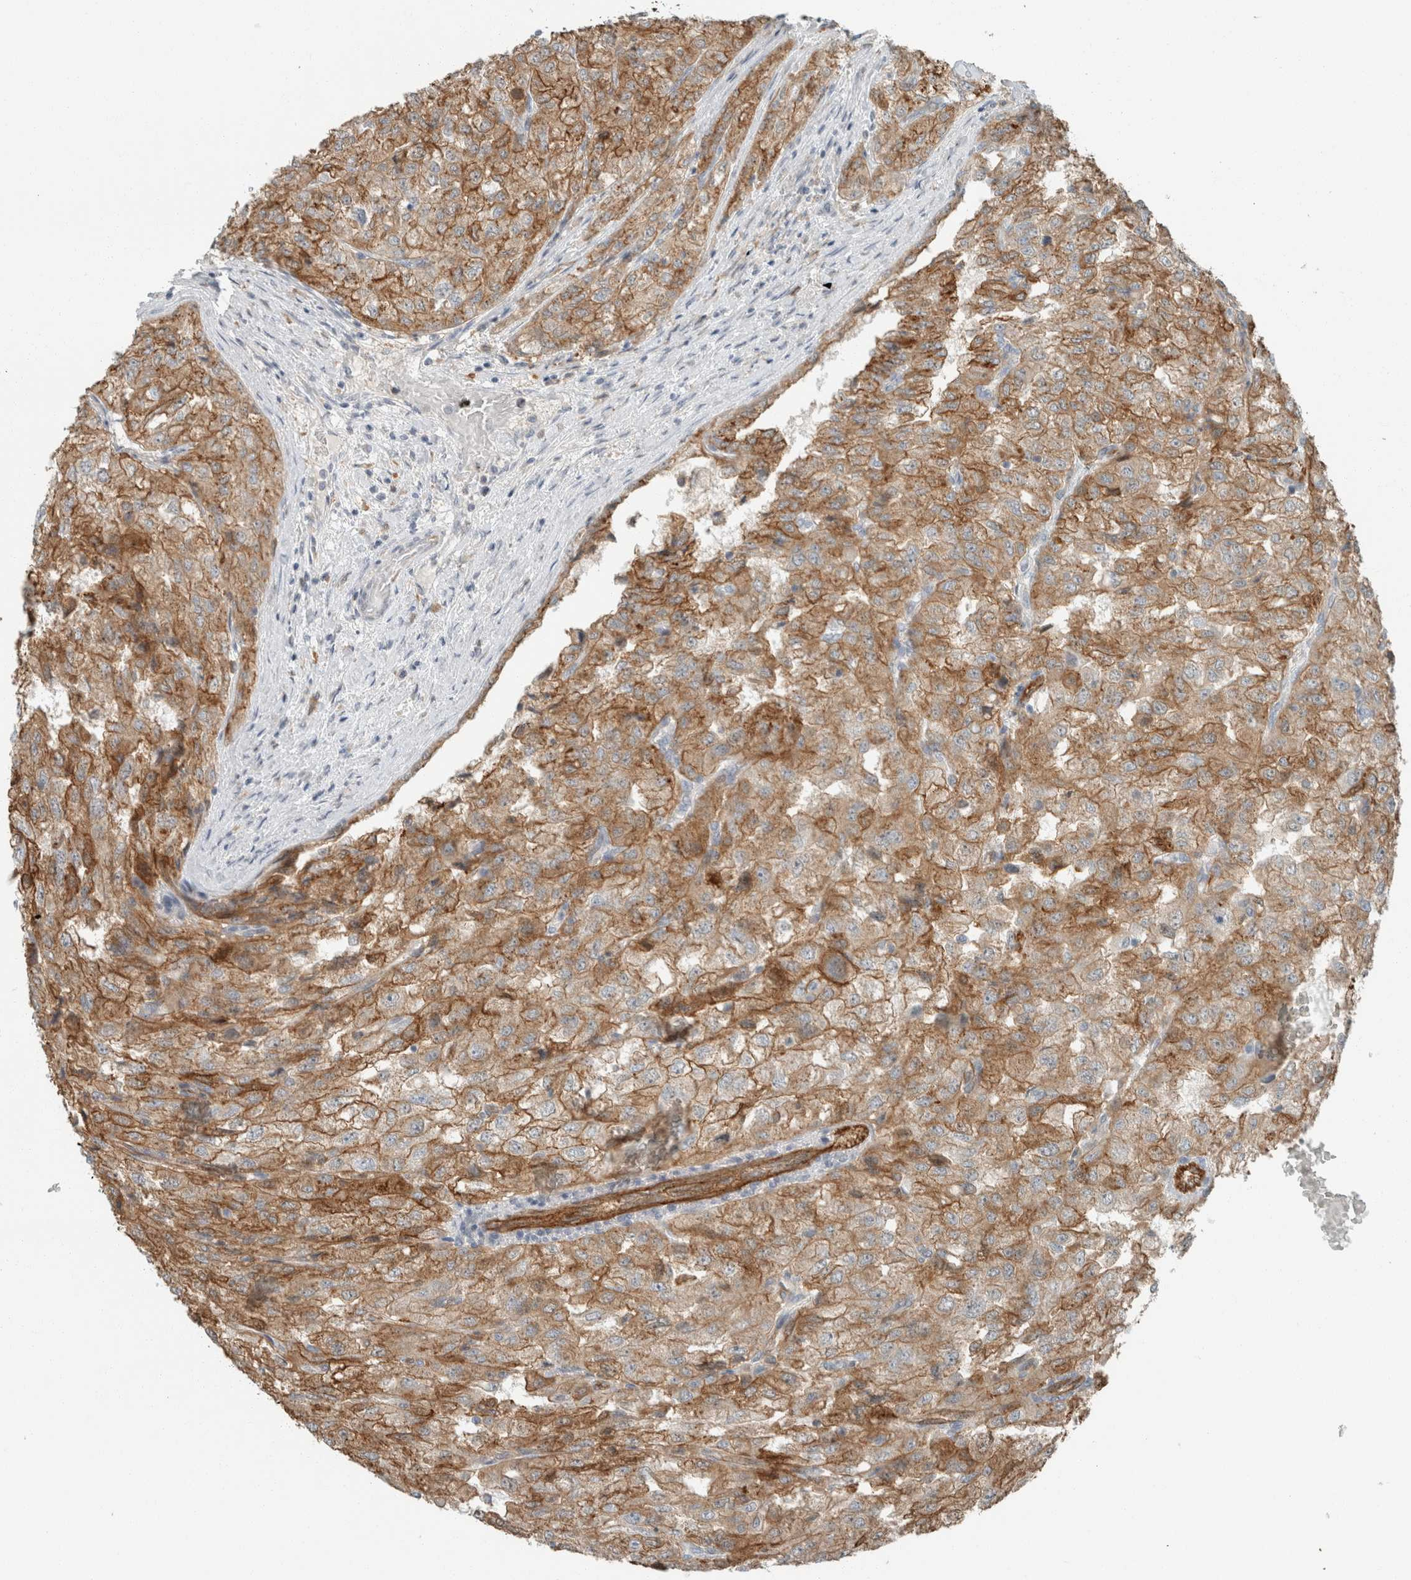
{"staining": {"intensity": "moderate", "quantity": ">75%", "location": "cytoplasmic/membranous"}, "tissue": "renal cancer", "cell_type": "Tumor cells", "image_type": "cancer", "snomed": [{"axis": "morphology", "description": "Adenocarcinoma, NOS"}, {"axis": "topography", "description": "Kidney"}], "caption": "Renal cancer was stained to show a protein in brown. There is medium levels of moderate cytoplasmic/membranous staining in approximately >75% of tumor cells. The staining was performed using DAB to visualize the protein expression in brown, while the nuclei were stained in blue with hematoxylin (Magnification: 20x).", "gene": "SCIN", "patient": {"sex": "female", "age": 54}}